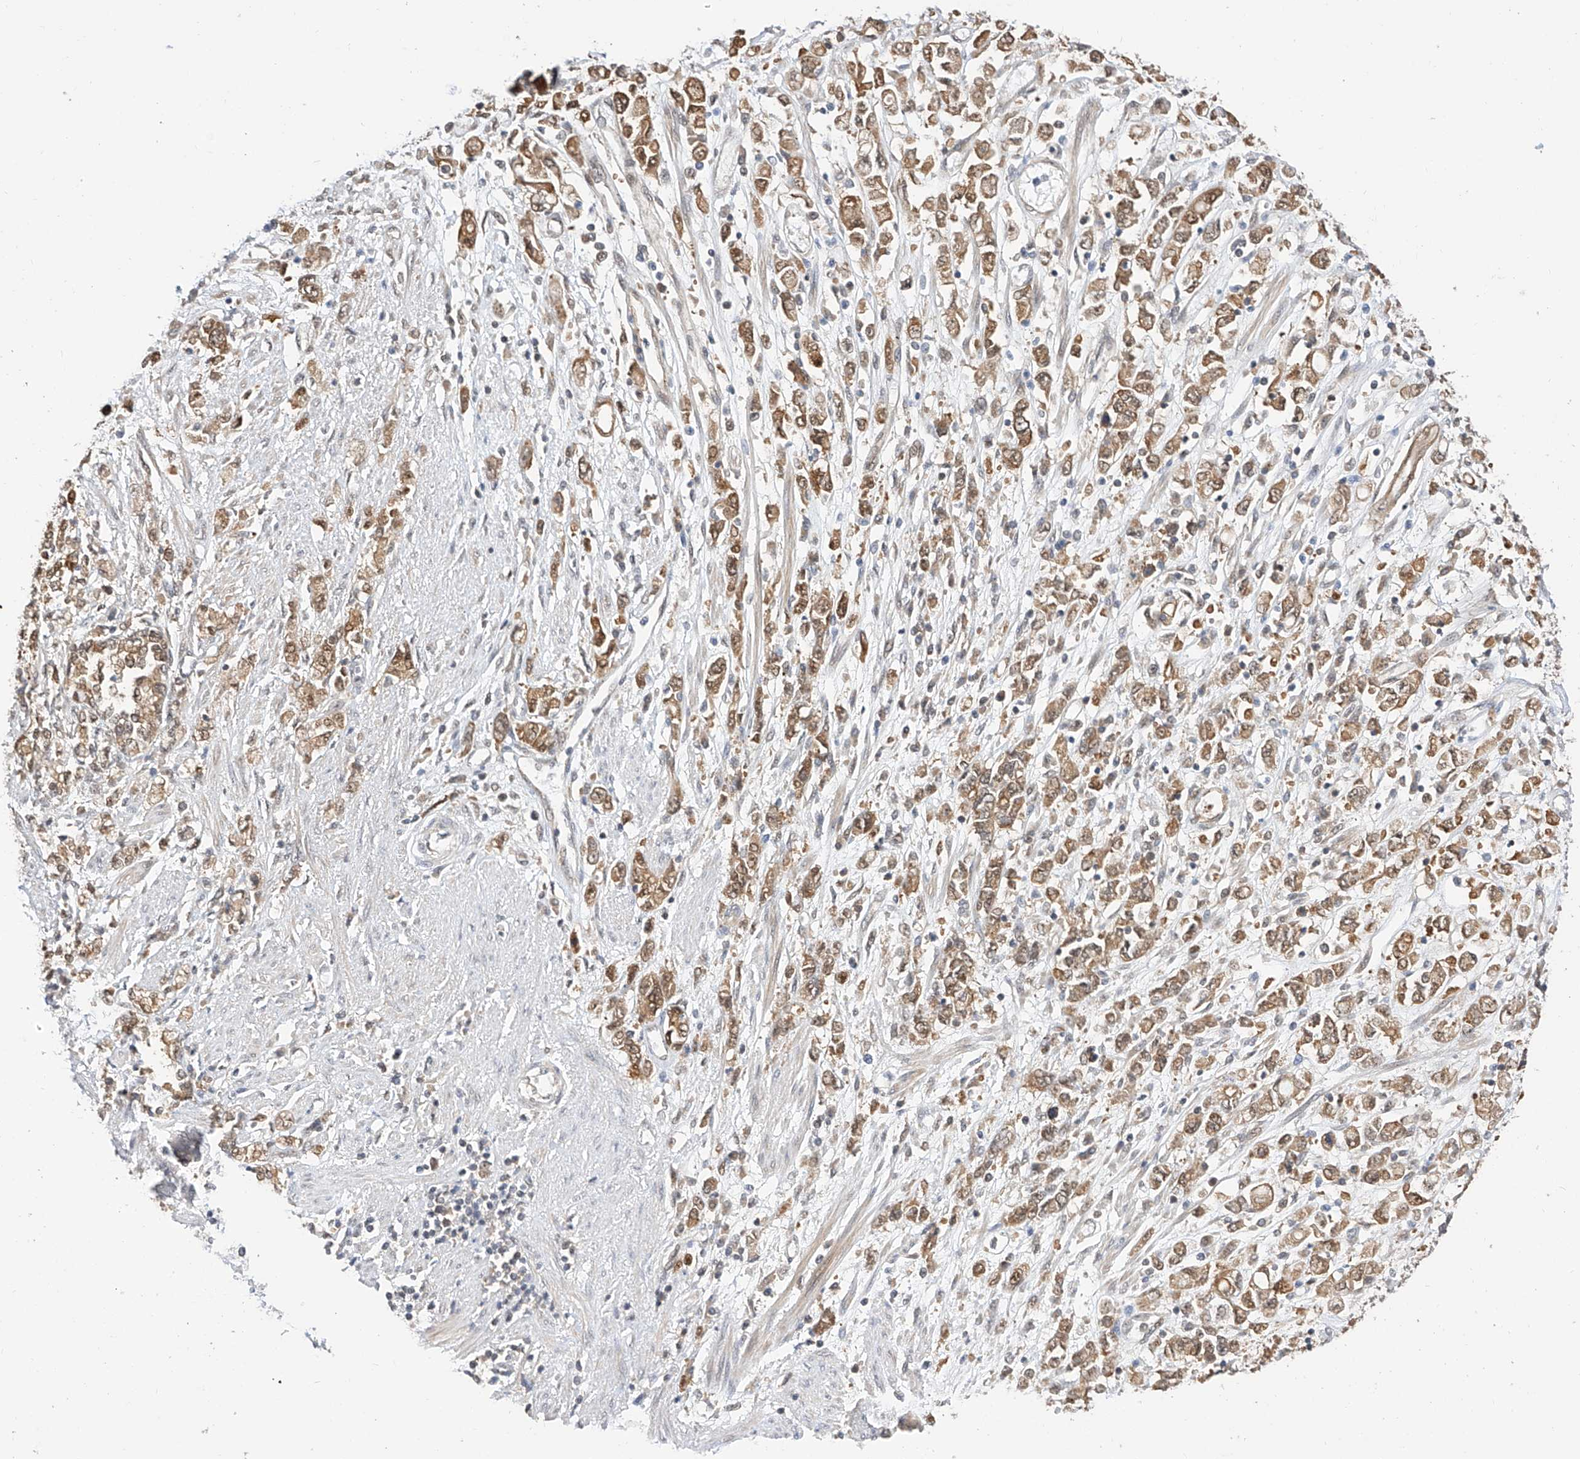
{"staining": {"intensity": "moderate", "quantity": ">75%", "location": "cytoplasmic/membranous,nuclear"}, "tissue": "stomach cancer", "cell_type": "Tumor cells", "image_type": "cancer", "snomed": [{"axis": "morphology", "description": "Adenocarcinoma, NOS"}, {"axis": "topography", "description": "Stomach"}], "caption": "Approximately >75% of tumor cells in stomach cancer (adenocarcinoma) demonstrate moderate cytoplasmic/membranous and nuclear protein expression as visualized by brown immunohistochemical staining.", "gene": "EIF4H", "patient": {"sex": "female", "age": 76}}